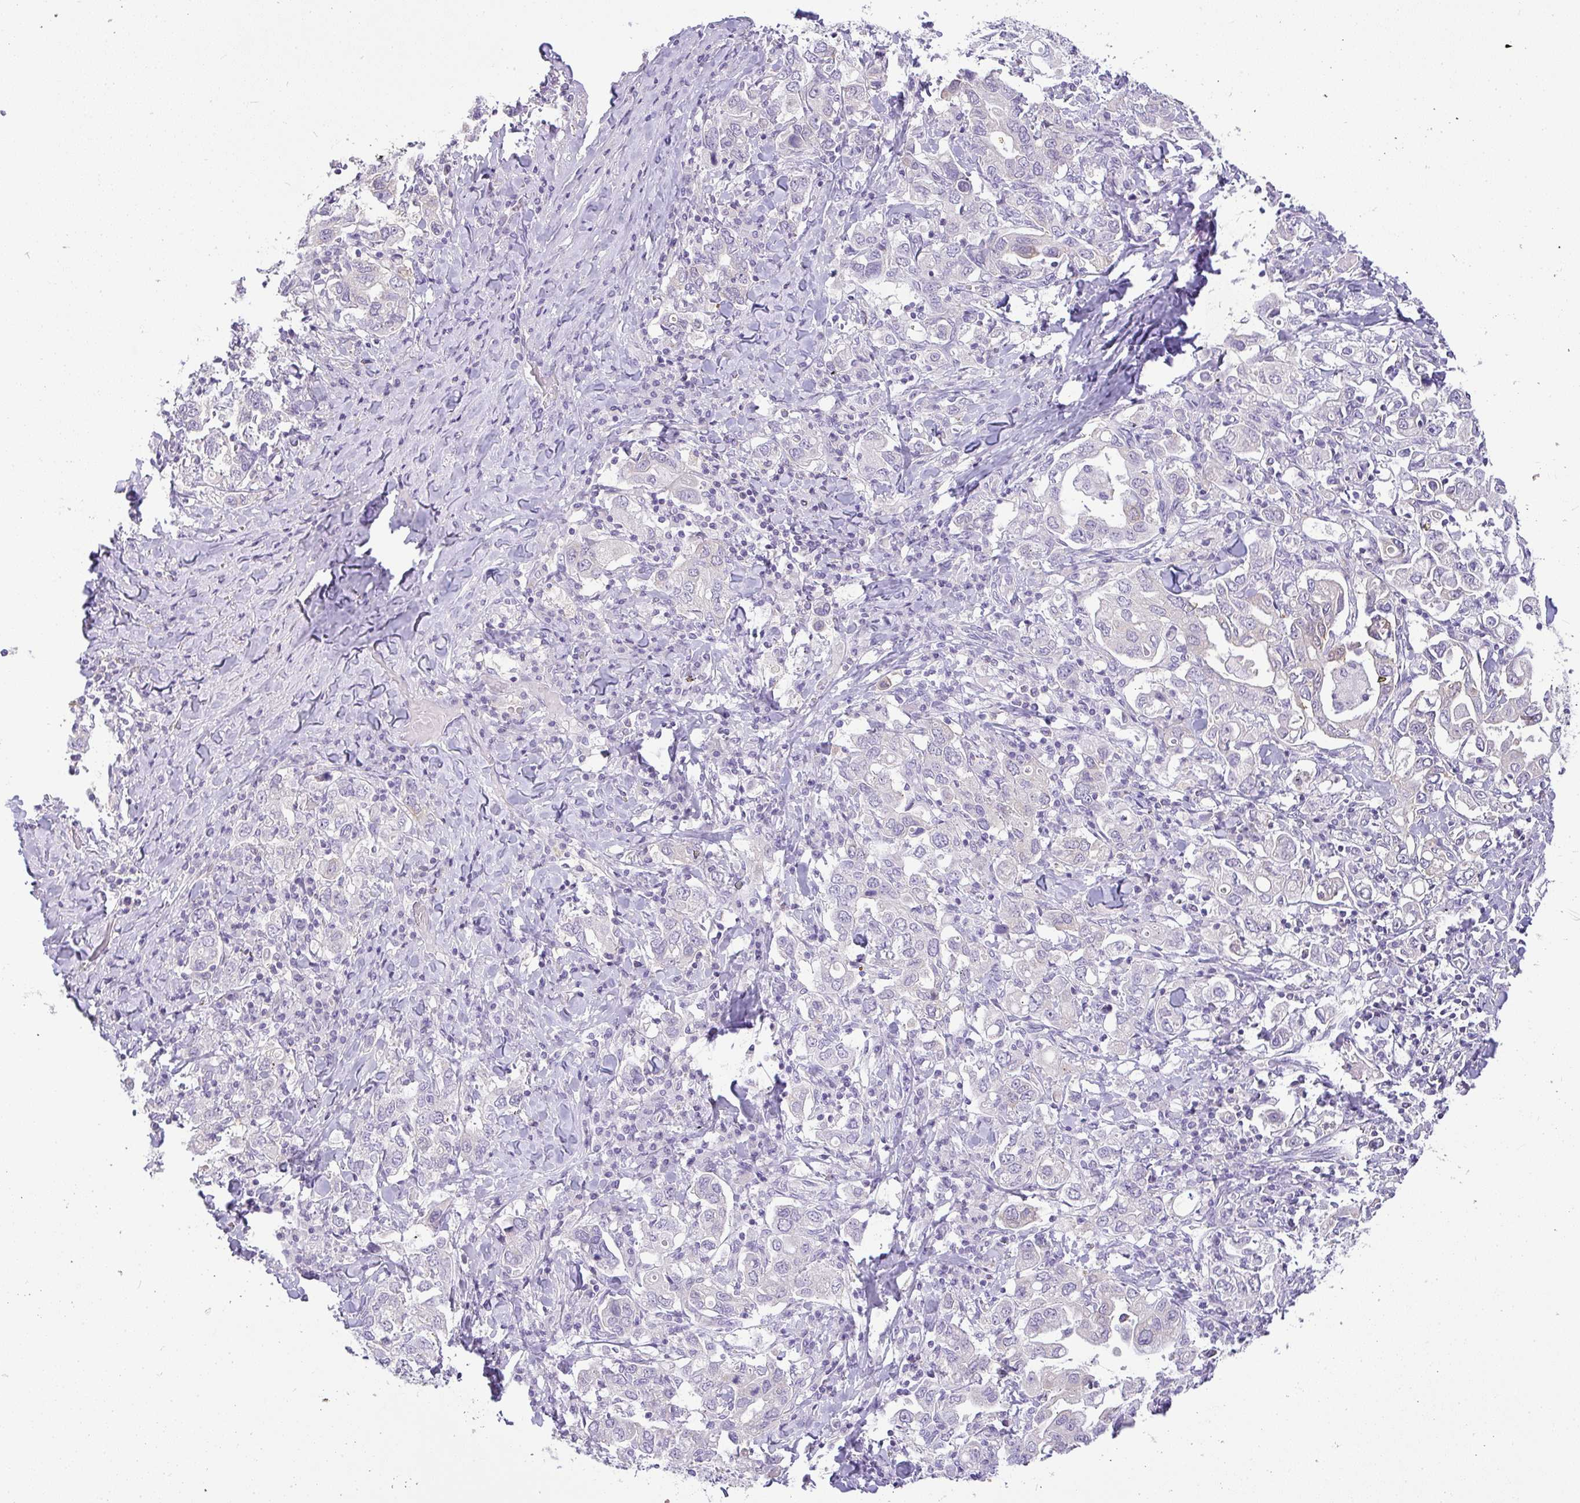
{"staining": {"intensity": "moderate", "quantity": "<25%", "location": "cytoplasmic/membranous"}, "tissue": "stomach cancer", "cell_type": "Tumor cells", "image_type": "cancer", "snomed": [{"axis": "morphology", "description": "Adenocarcinoma, NOS"}, {"axis": "topography", "description": "Stomach, upper"}], "caption": "About <25% of tumor cells in stomach adenocarcinoma display moderate cytoplasmic/membranous protein positivity as visualized by brown immunohistochemical staining.", "gene": "LIPE", "patient": {"sex": "male", "age": 62}}